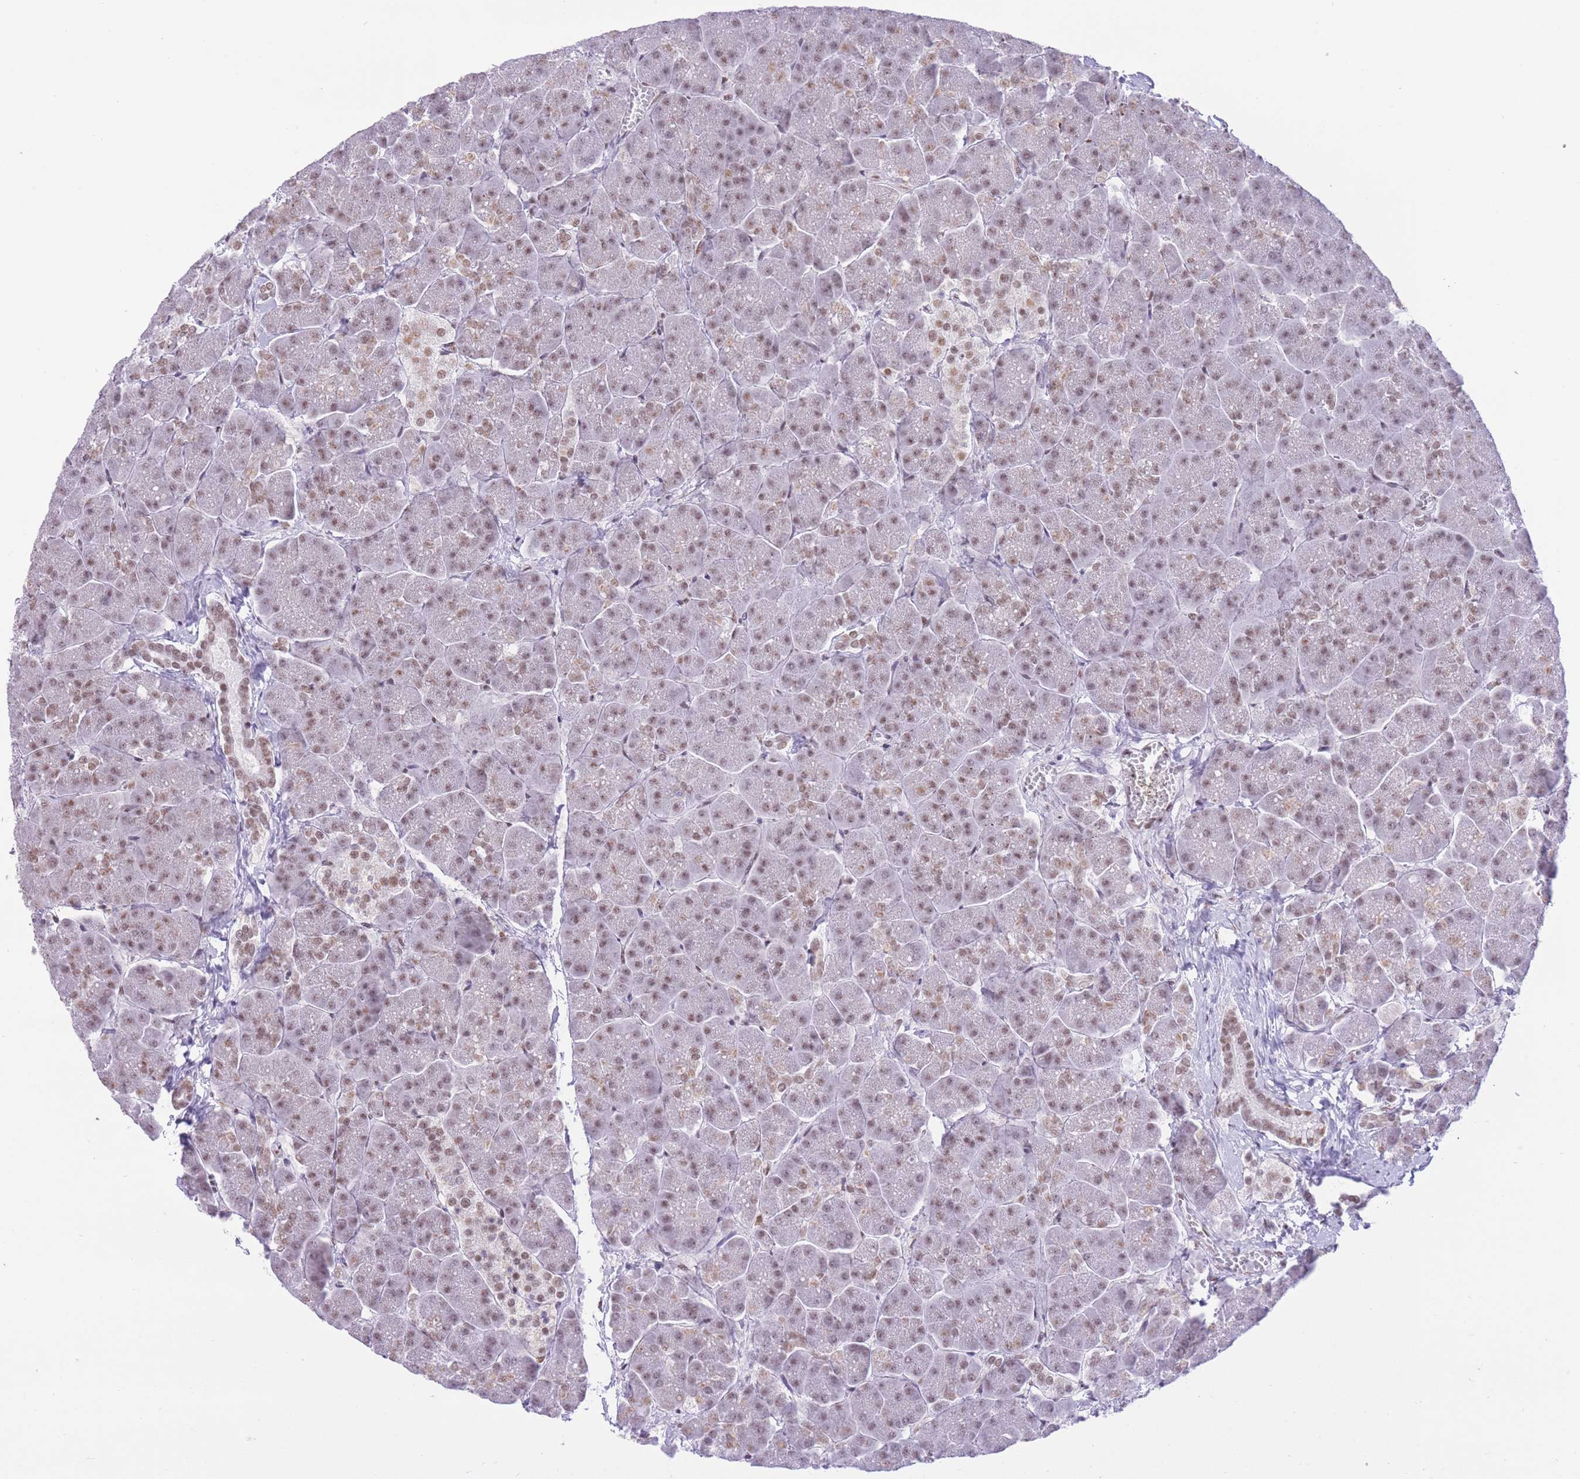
{"staining": {"intensity": "moderate", "quantity": ">75%", "location": "nuclear"}, "tissue": "pancreas", "cell_type": "Exocrine glandular cells", "image_type": "normal", "snomed": [{"axis": "morphology", "description": "Normal tissue, NOS"}, {"axis": "topography", "description": "Pancreas"}, {"axis": "topography", "description": "Peripheral nerve tissue"}], "caption": "Exocrine glandular cells demonstrate moderate nuclear expression in approximately >75% of cells in benign pancreas. (Stains: DAB (3,3'-diaminobenzidine) in brown, nuclei in blue, Microscopy: brightfield microscopy at high magnification).", "gene": "ZBED5", "patient": {"sex": "male", "age": 54}}